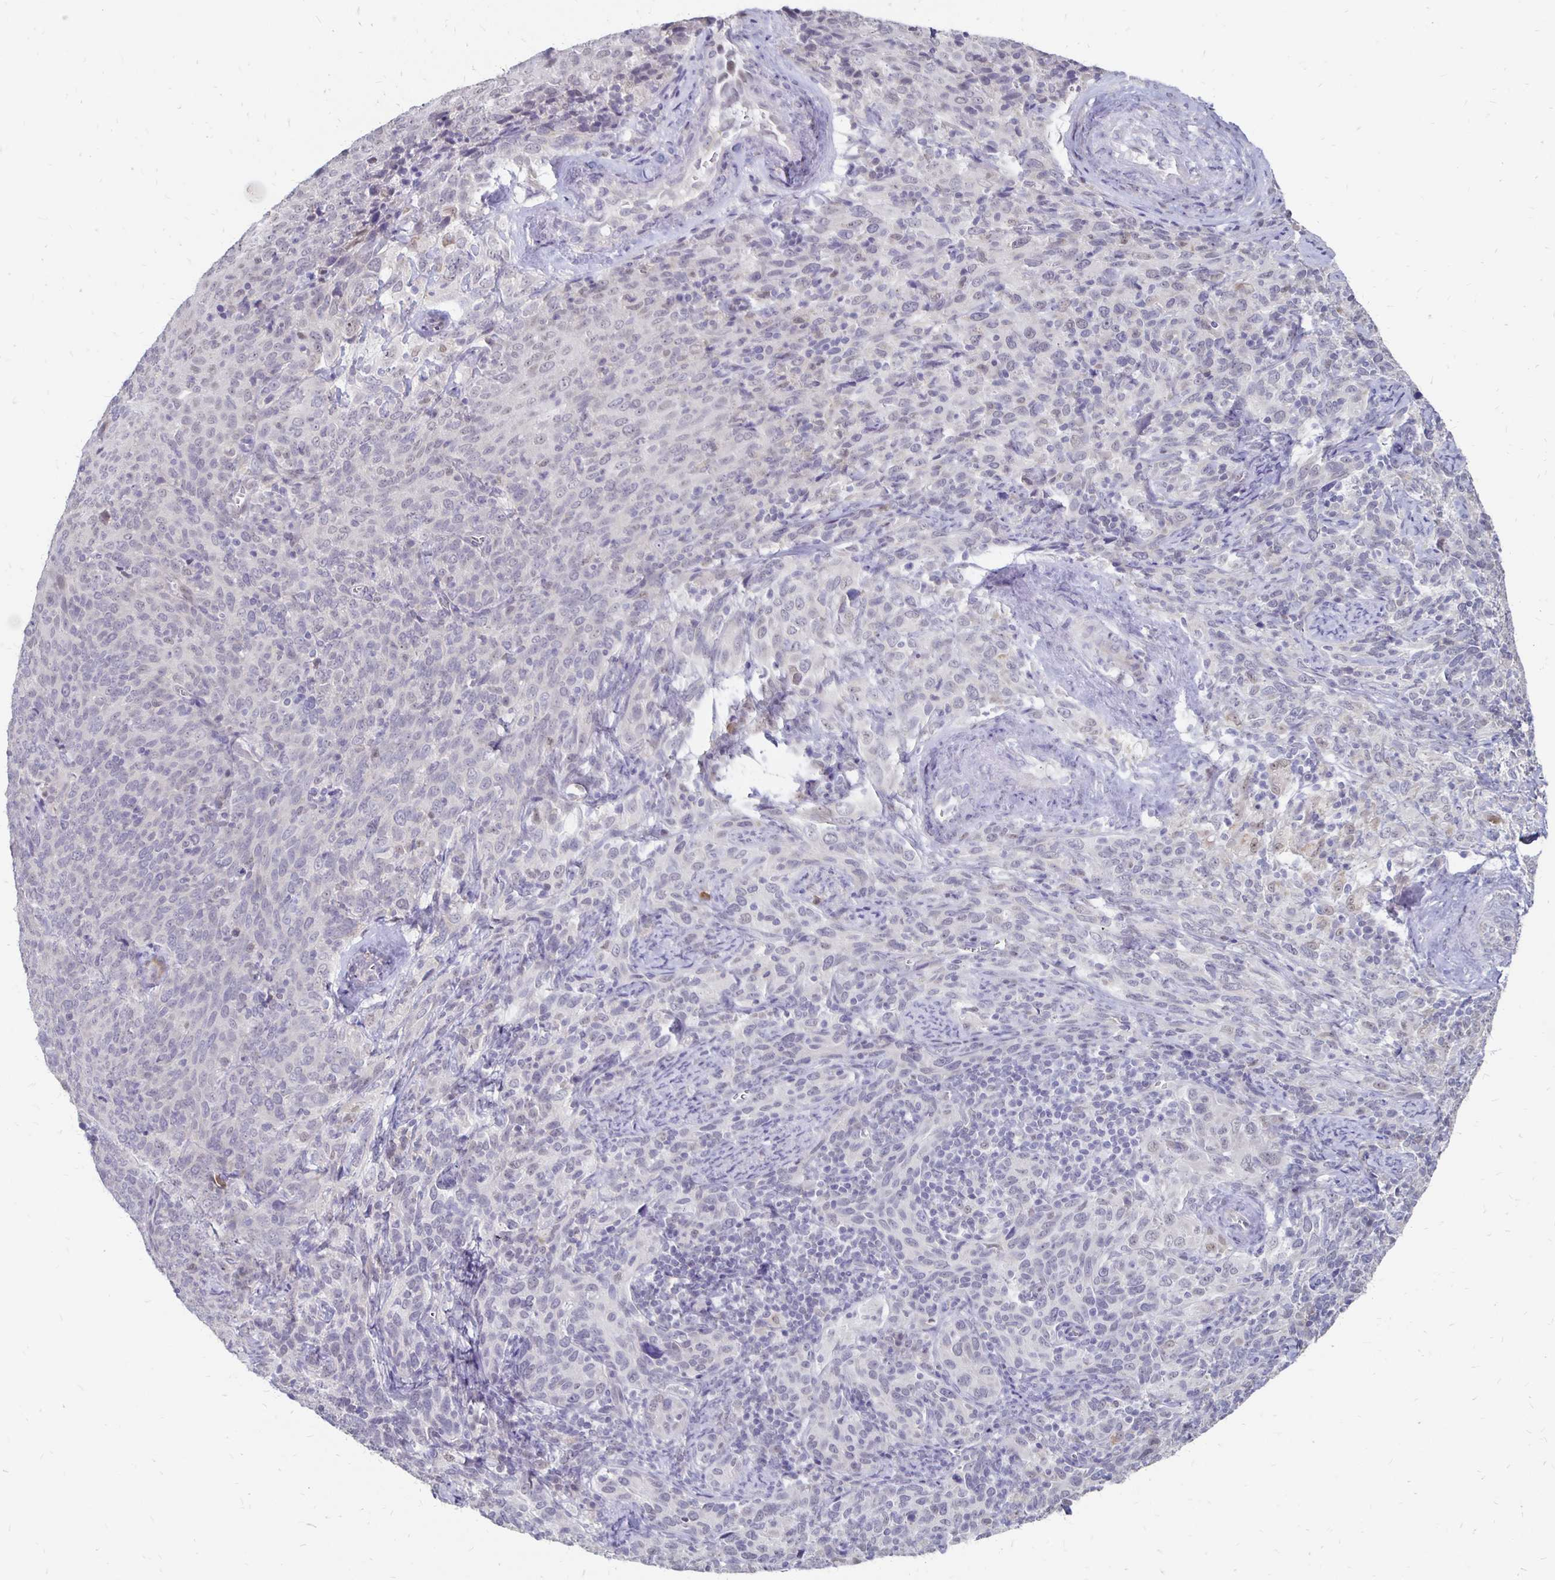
{"staining": {"intensity": "negative", "quantity": "none", "location": "none"}, "tissue": "cervical cancer", "cell_type": "Tumor cells", "image_type": "cancer", "snomed": [{"axis": "morphology", "description": "Squamous cell carcinoma, NOS"}, {"axis": "topography", "description": "Cervix"}], "caption": "Immunohistochemistry of human cervical cancer exhibits no positivity in tumor cells.", "gene": "ATOSB", "patient": {"sex": "female", "age": 51}}